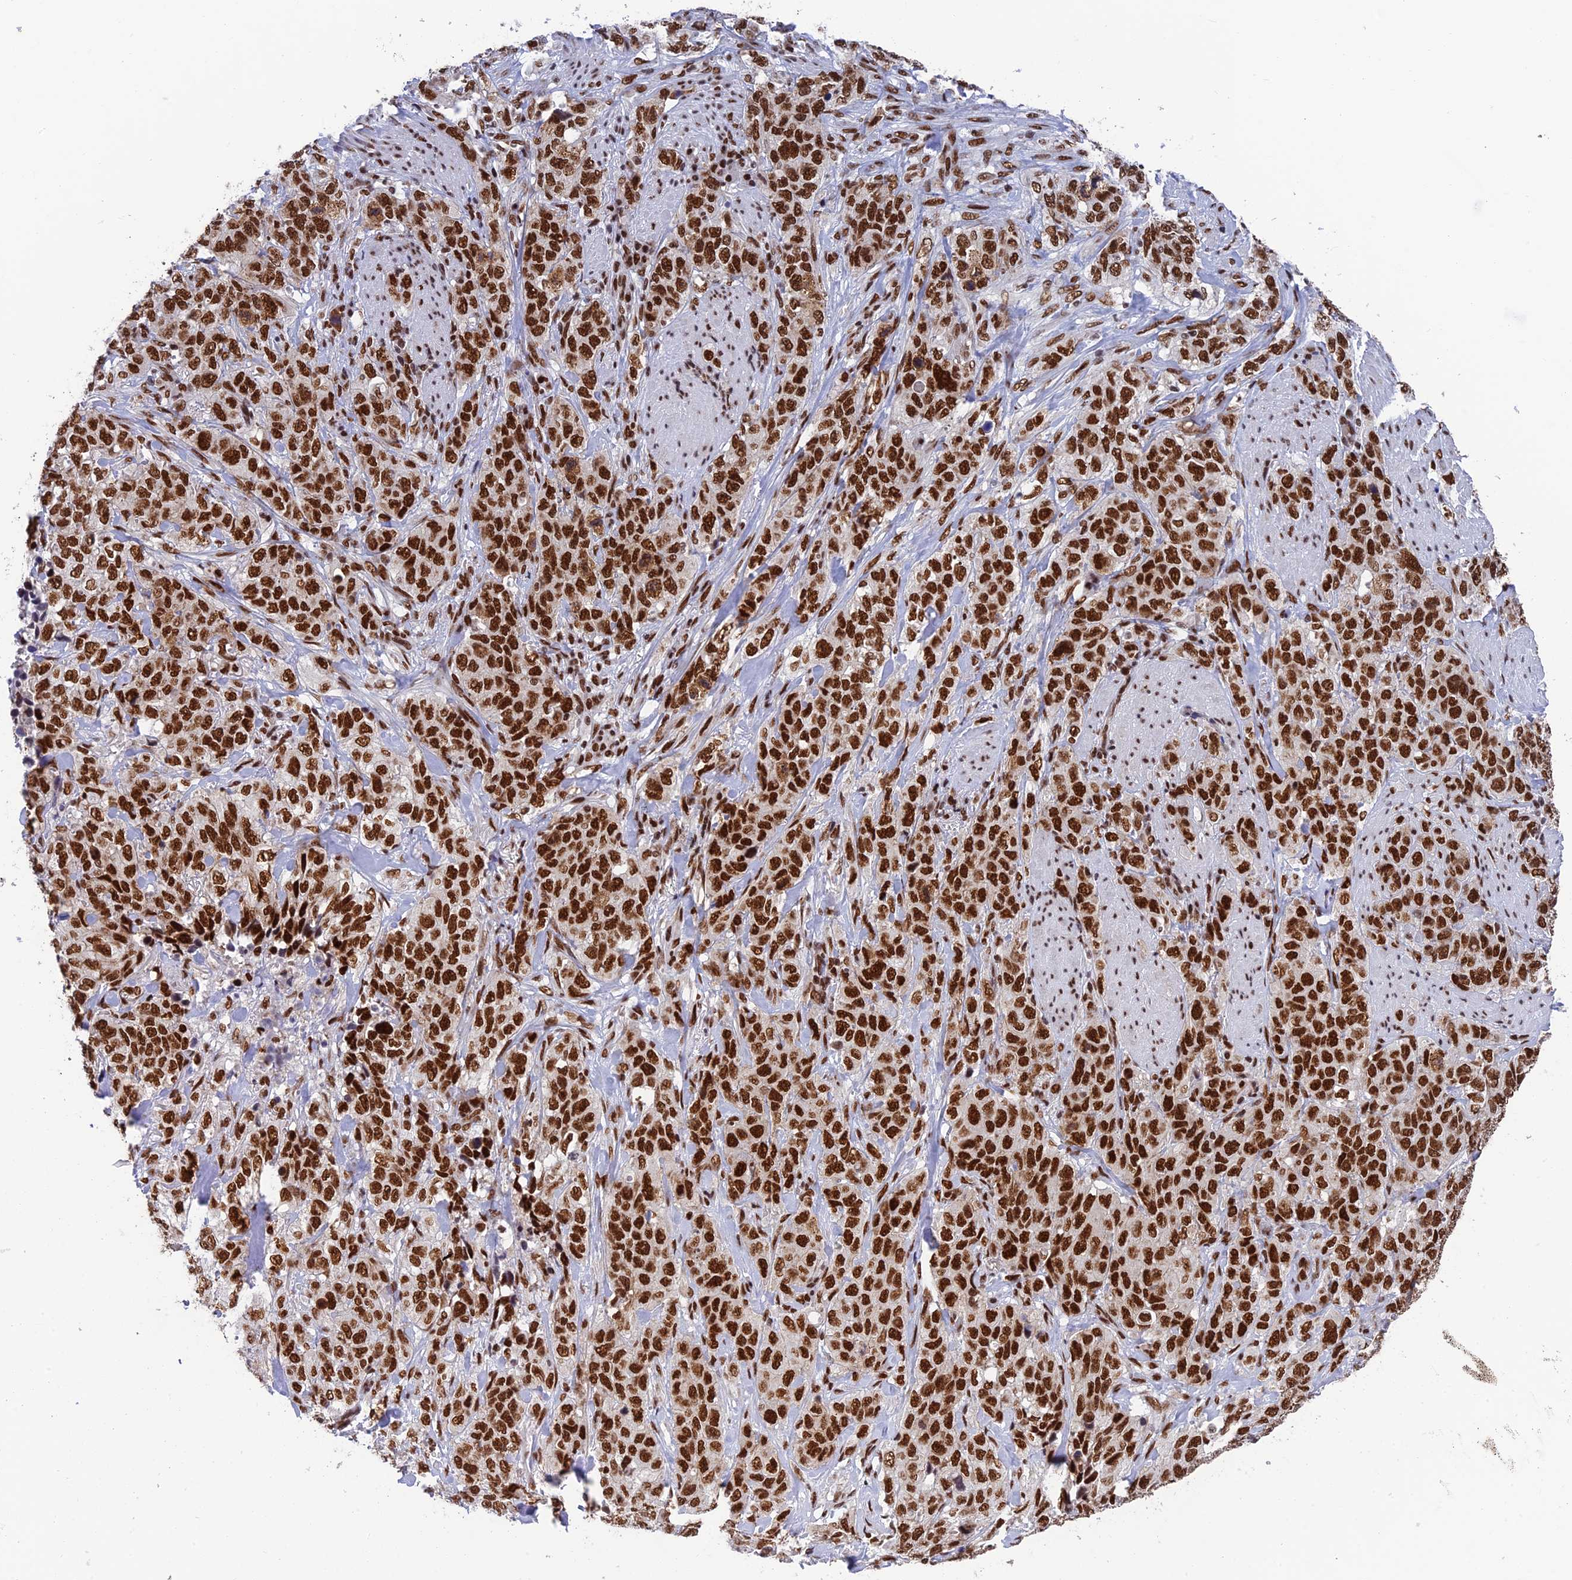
{"staining": {"intensity": "strong", "quantity": ">75%", "location": "nuclear"}, "tissue": "stomach cancer", "cell_type": "Tumor cells", "image_type": "cancer", "snomed": [{"axis": "morphology", "description": "Adenocarcinoma, NOS"}, {"axis": "topography", "description": "Stomach"}], "caption": "Stomach adenocarcinoma stained for a protein (brown) displays strong nuclear positive positivity in about >75% of tumor cells.", "gene": "EEF1AKMT3", "patient": {"sex": "male", "age": 48}}